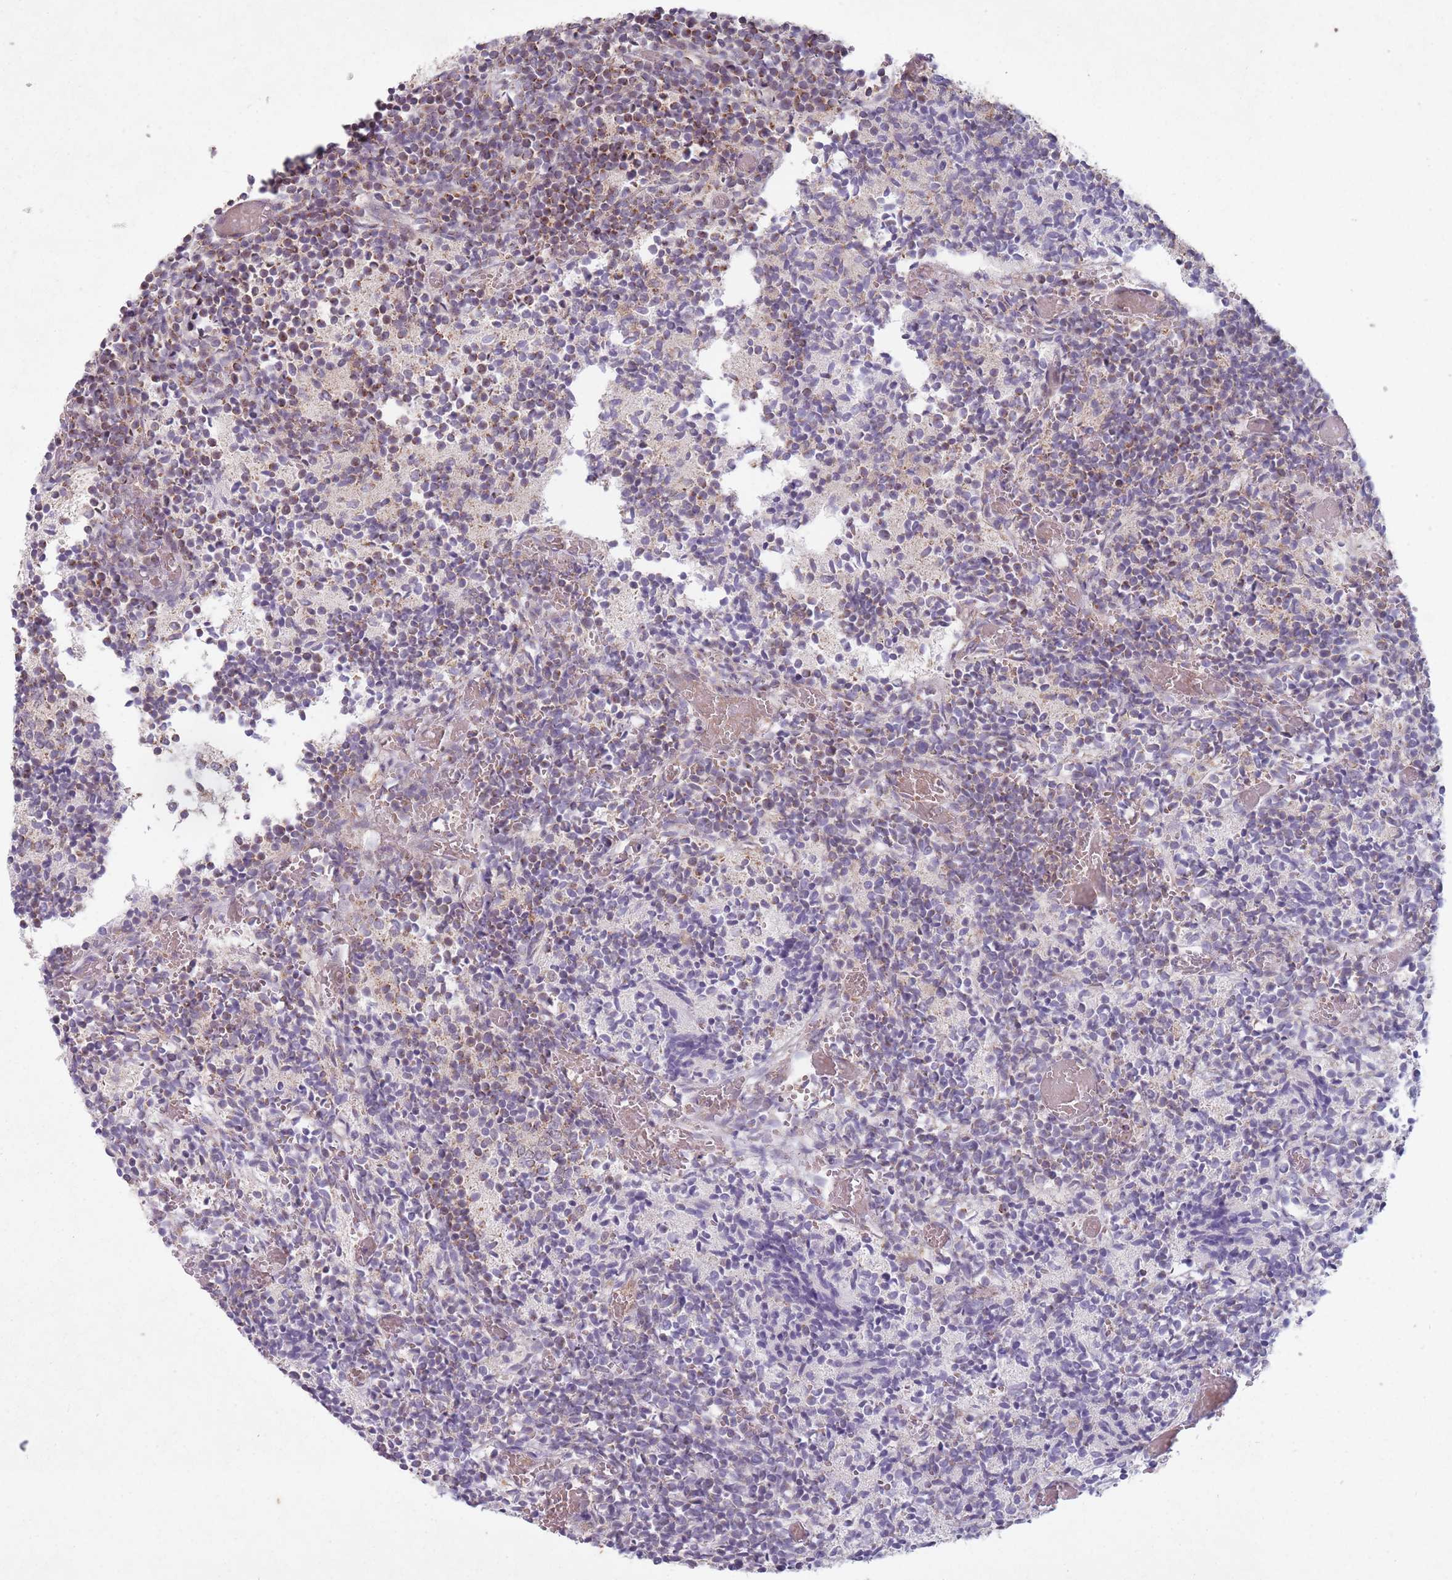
{"staining": {"intensity": "moderate", "quantity": ">75%", "location": "cytoplasmic/membranous"}, "tissue": "glioma", "cell_type": "Tumor cells", "image_type": "cancer", "snomed": [{"axis": "morphology", "description": "Glioma, malignant, Low grade"}, {"axis": "topography", "description": "Brain"}], "caption": "A histopathology image of human glioma stained for a protein demonstrates moderate cytoplasmic/membranous brown staining in tumor cells. (DAB (3,3'-diaminobenzidine) = brown stain, brightfield microscopy at high magnification).", "gene": "OR10Q1", "patient": {"sex": "female", "age": 1}}